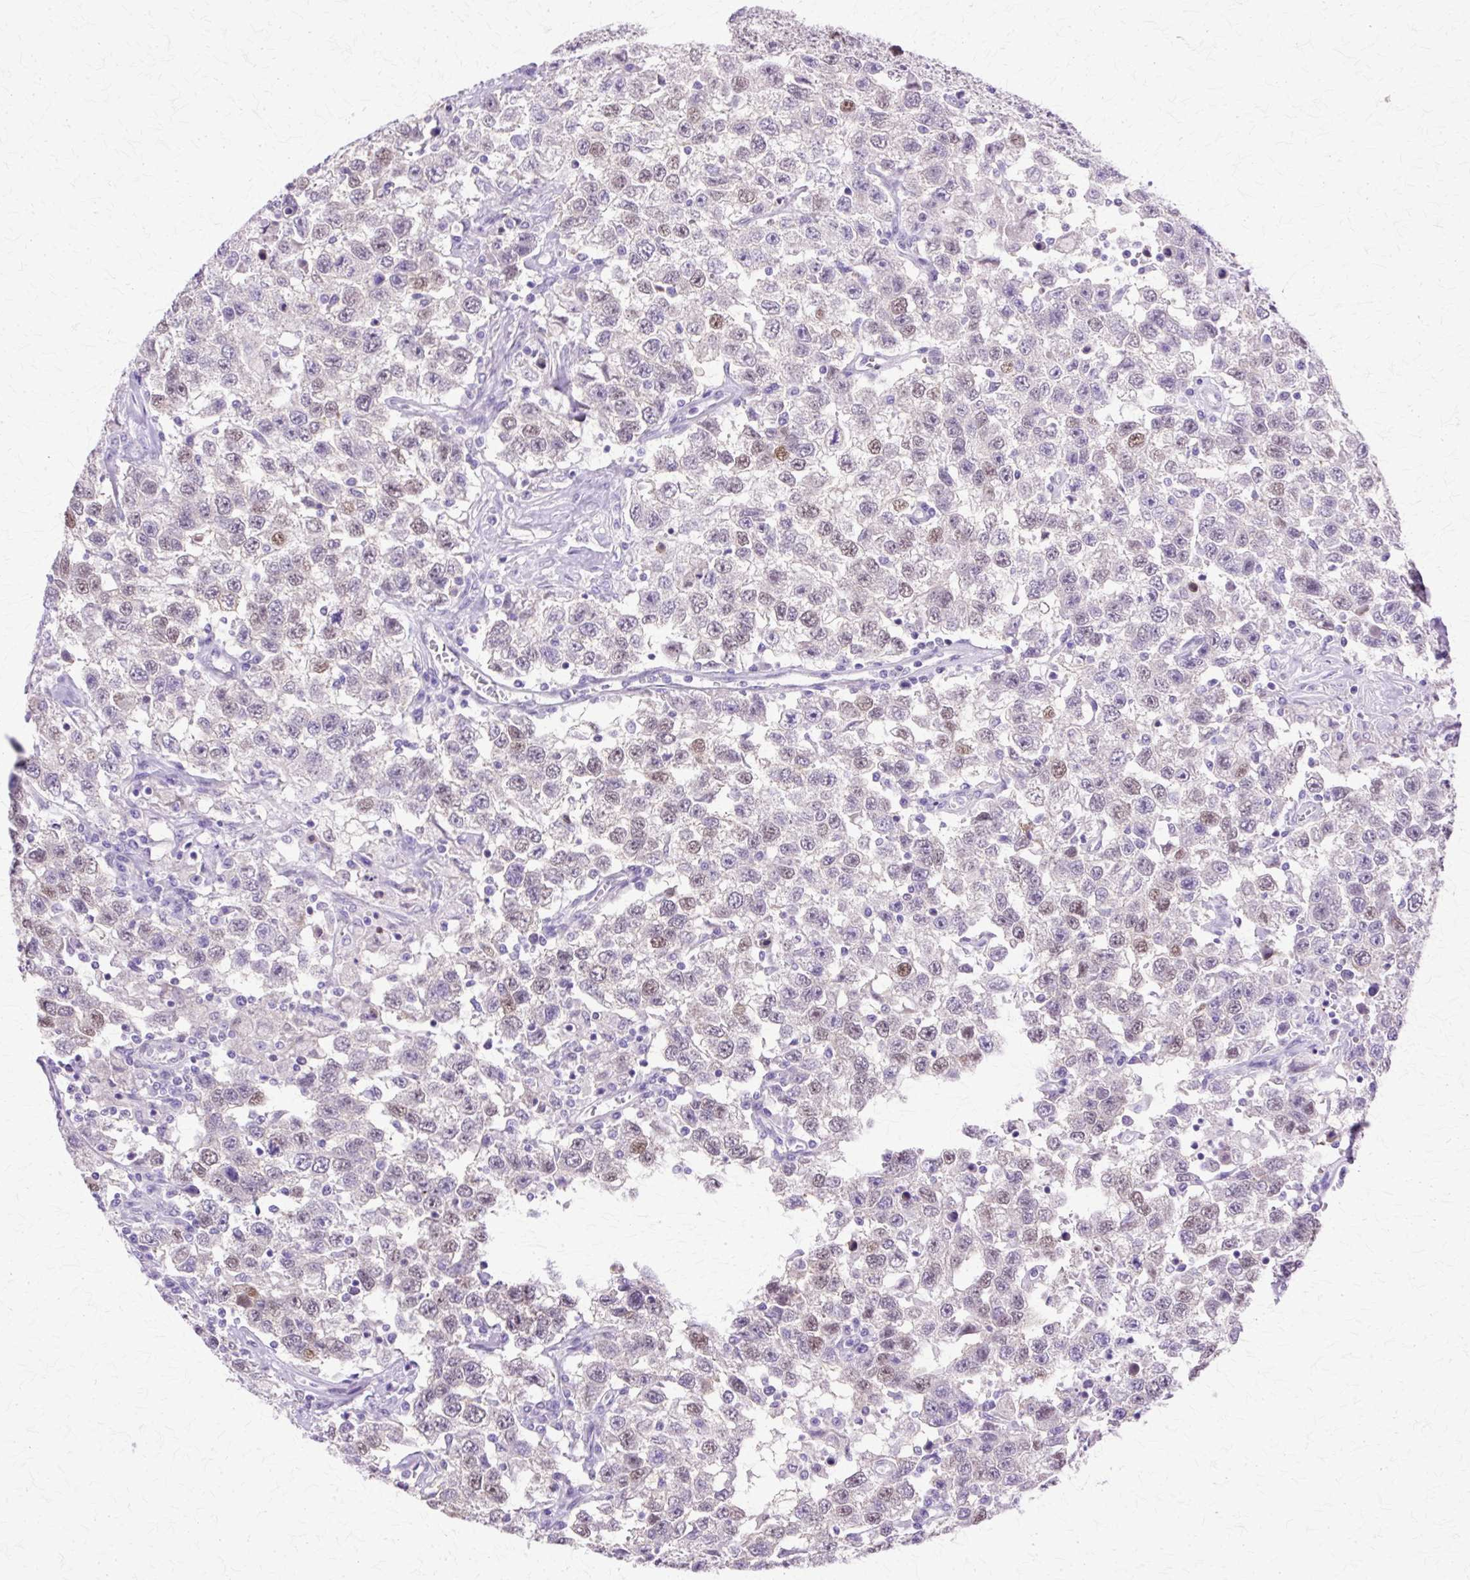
{"staining": {"intensity": "moderate", "quantity": "<25%", "location": "nuclear"}, "tissue": "testis cancer", "cell_type": "Tumor cells", "image_type": "cancer", "snomed": [{"axis": "morphology", "description": "Seminoma, NOS"}, {"axis": "topography", "description": "Testis"}], "caption": "Immunohistochemical staining of seminoma (testis) reveals moderate nuclear protein expression in about <25% of tumor cells. (DAB = brown stain, brightfield microscopy at high magnification).", "gene": "HSPA8", "patient": {"sex": "male", "age": 41}}